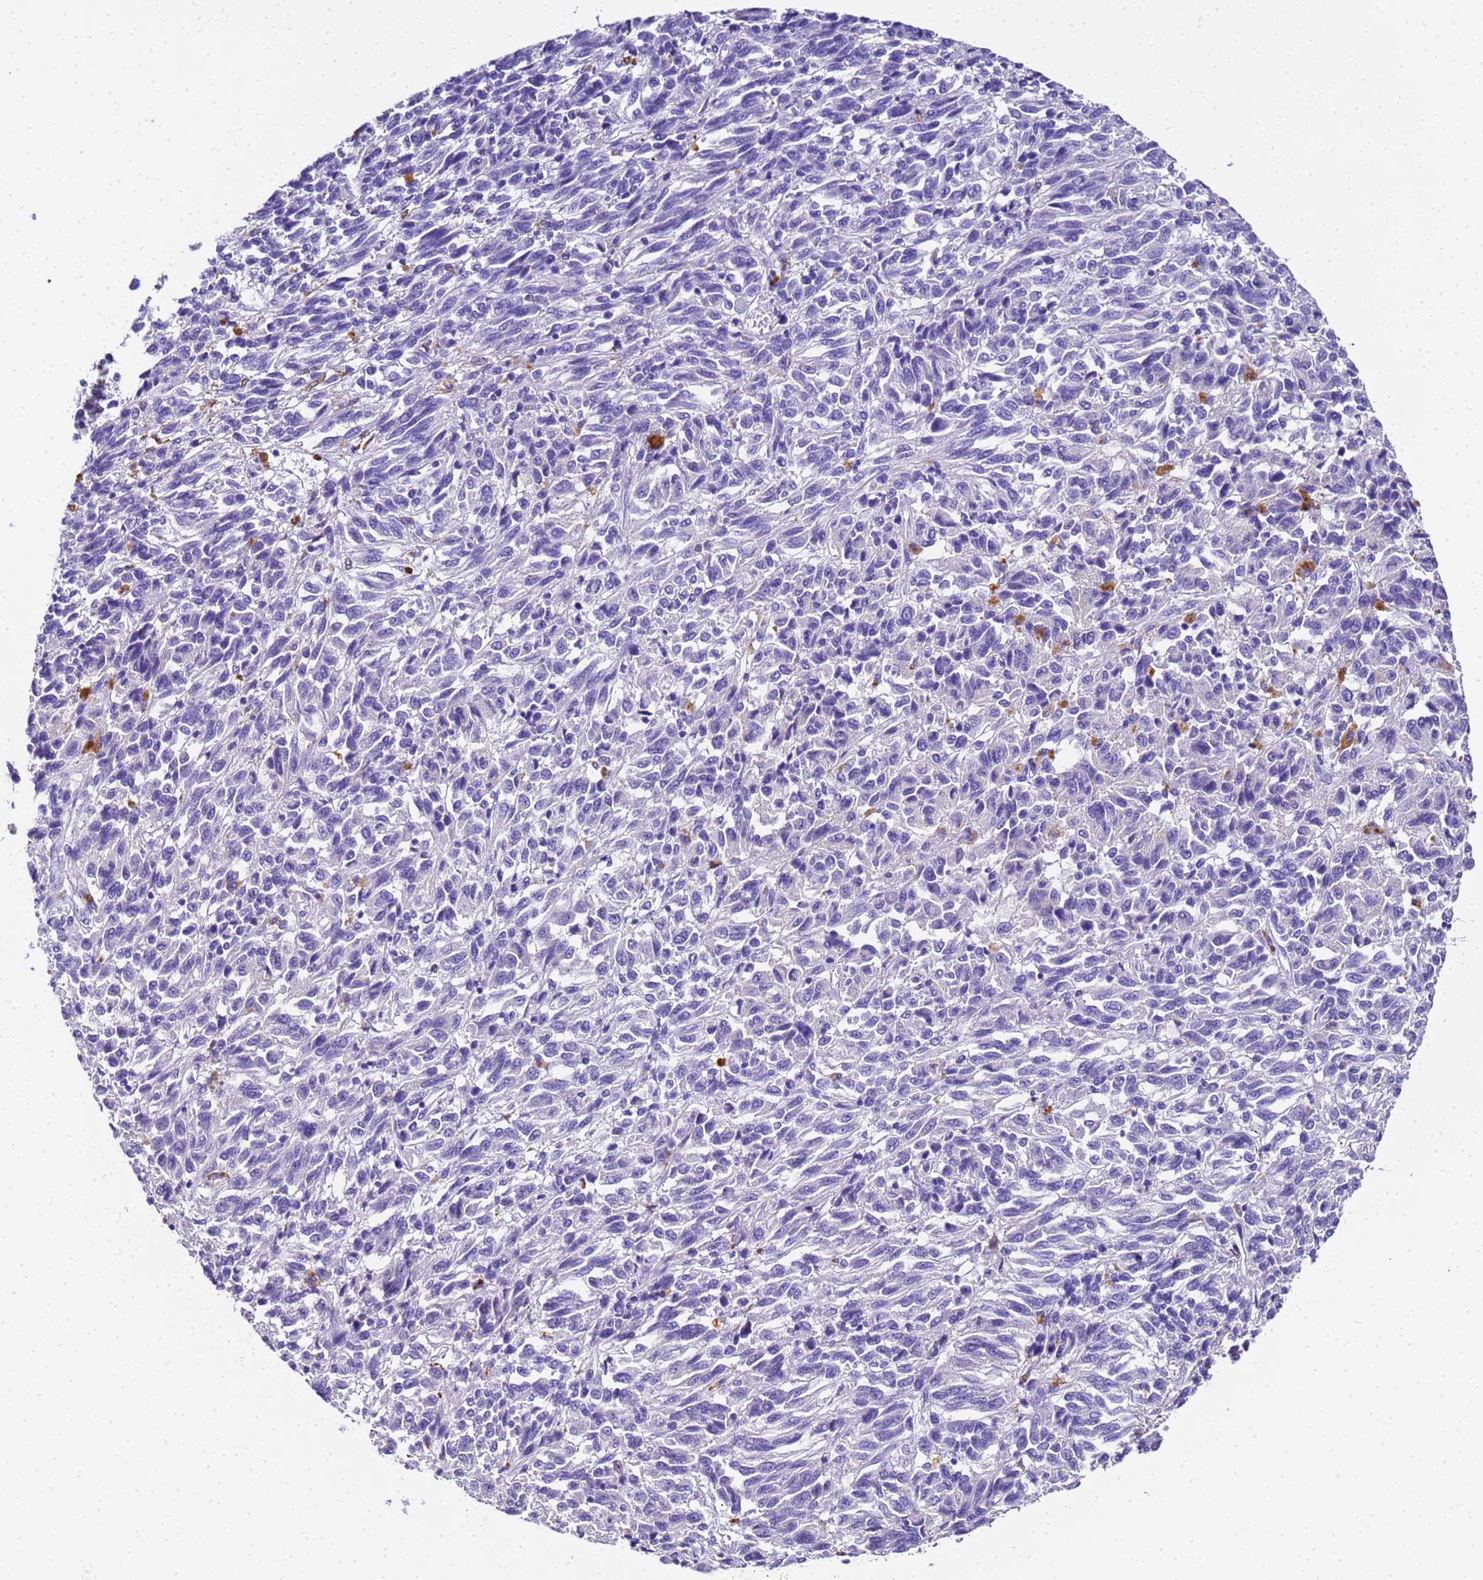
{"staining": {"intensity": "negative", "quantity": "none", "location": "none"}, "tissue": "melanoma", "cell_type": "Tumor cells", "image_type": "cancer", "snomed": [{"axis": "morphology", "description": "Malignant melanoma, Metastatic site"}, {"axis": "topography", "description": "Lung"}], "caption": "Immunohistochemistry (IHC) photomicrograph of neoplastic tissue: malignant melanoma (metastatic site) stained with DAB (3,3'-diaminobenzidine) demonstrates no significant protein expression in tumor cells.", "gene": "HSPB6", "patient": {"sex": "male", "age": 64}}